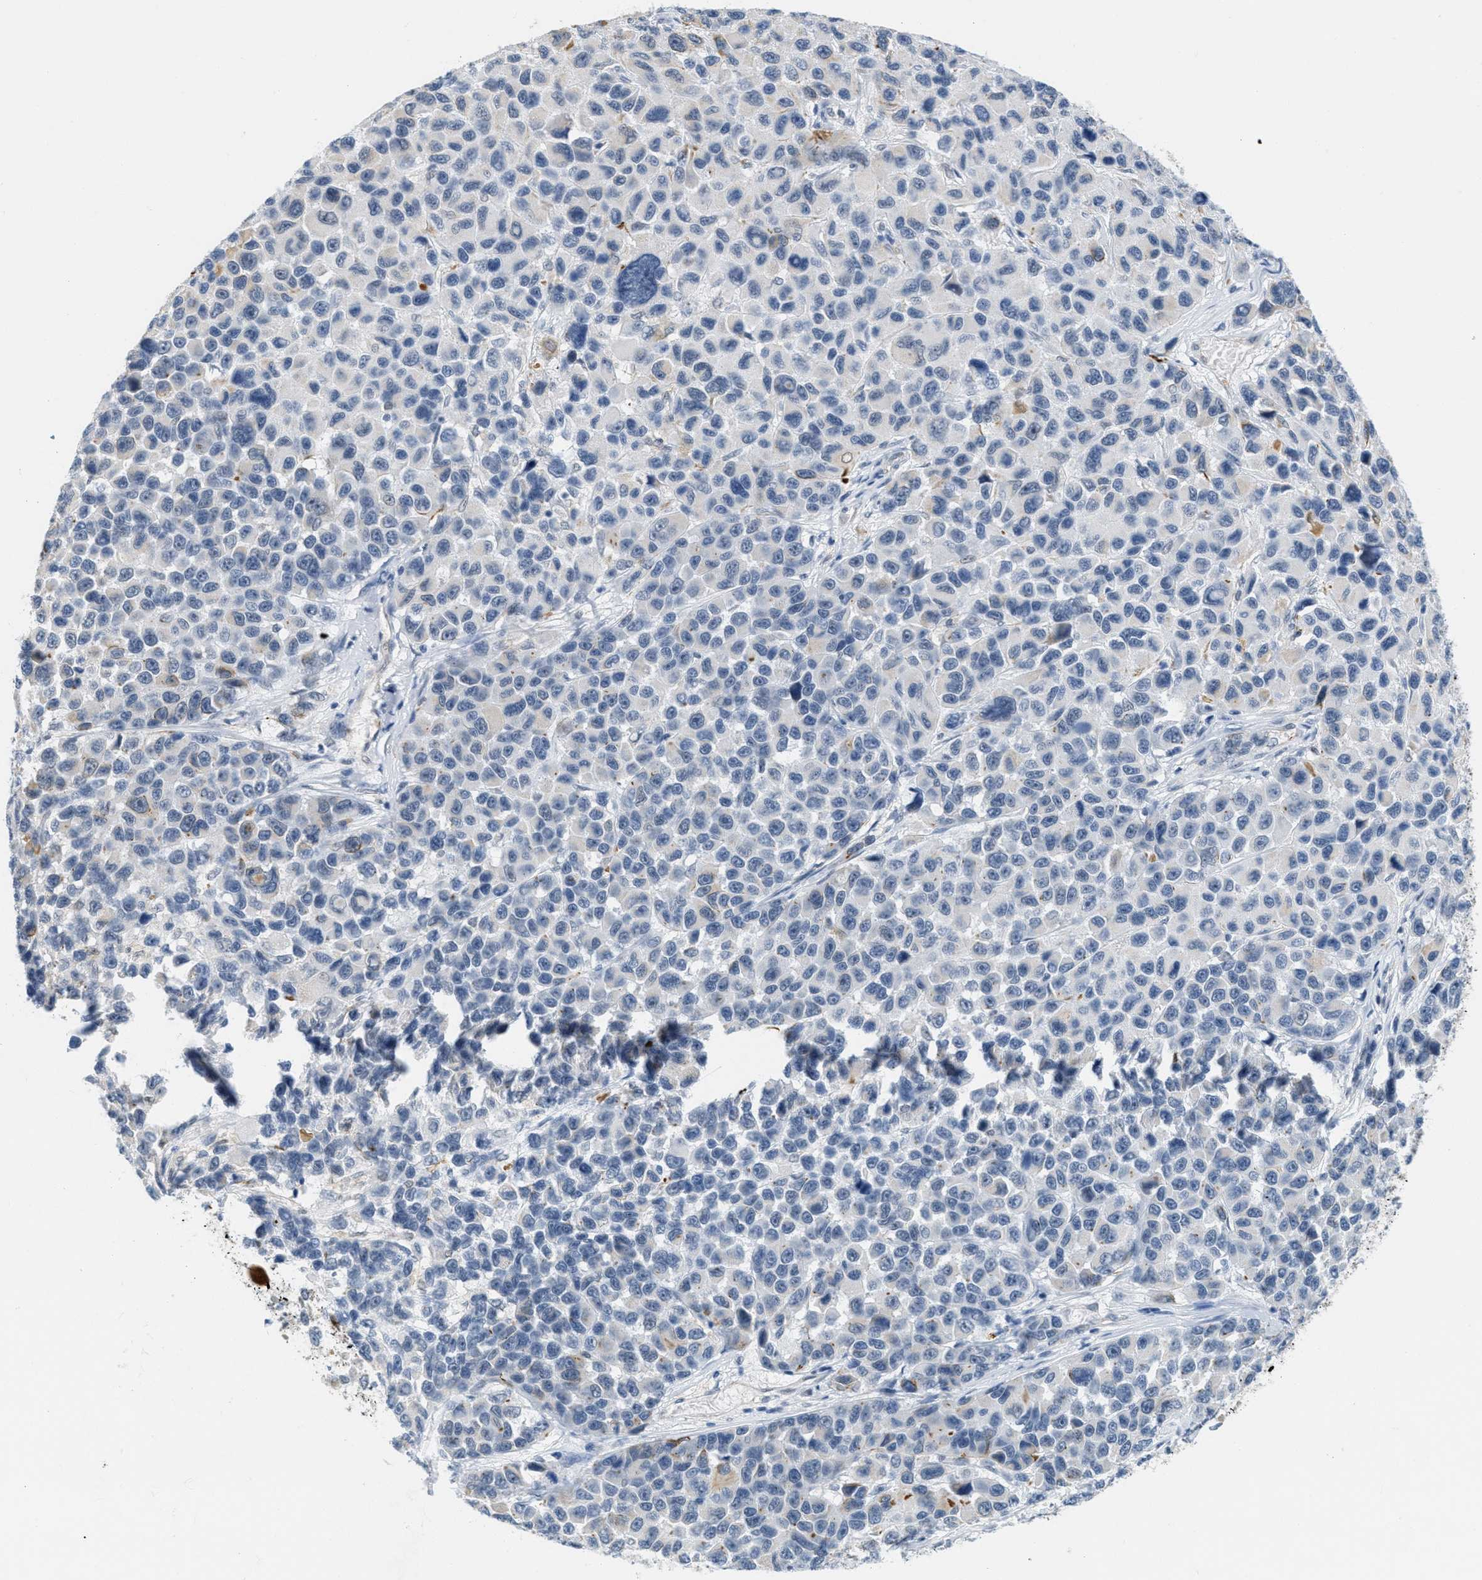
{"staining": {"intensity": "negative", "quantity": "none", "location": "none"}, "tissue": "melanoma", "cell_type": "Tumor cells", "image_type": "cancer", "snomed": [{"axis": "morphology", "description": "Malignant melanoma, NOS"}, {"axis": "topography", "description": "Skin"}], "caption": "Protein analysis of malignant melanoma exhibits no significant positivity in tumor cells.", "gene": "HS3ST2", "patient": {"sex": "male", "age": 53}}